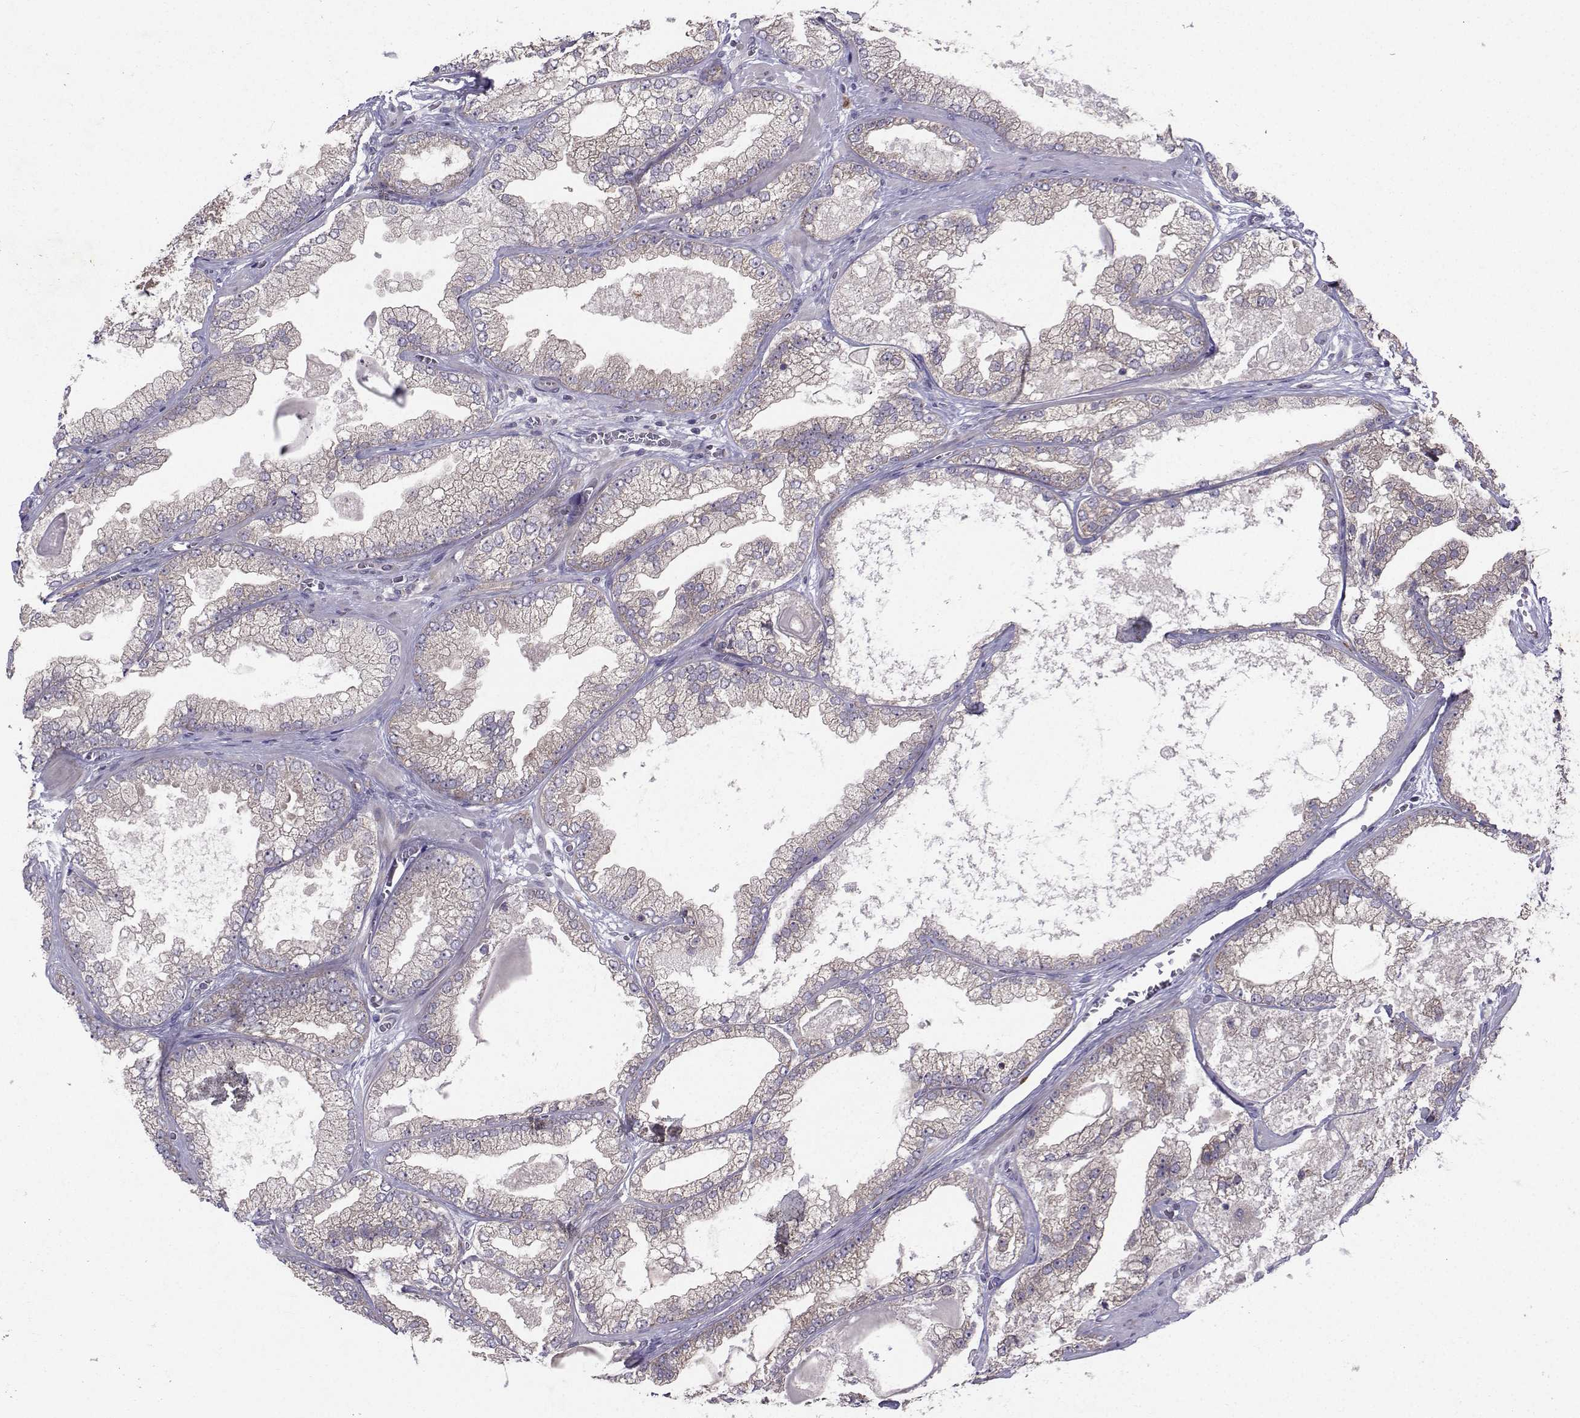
{"staining": {"intensity": "negative", "quantity": "none", "location": "none"}, "tissue": "prostate cancer", "cell_type": "Tumor cells", "image_type": "cancer", "snomed": [{"axis": "morphology", "description": "Adenocarcinoma, Low grade"}, {"axis": "topography", "description": "Prostate"}], "caption": "DAB immunohistochemical staining of human prostate cancer reveals no significant positivity in tumor cells.", "gene": "STXBP5", "patient": {"sex": "male", "age": 57}}